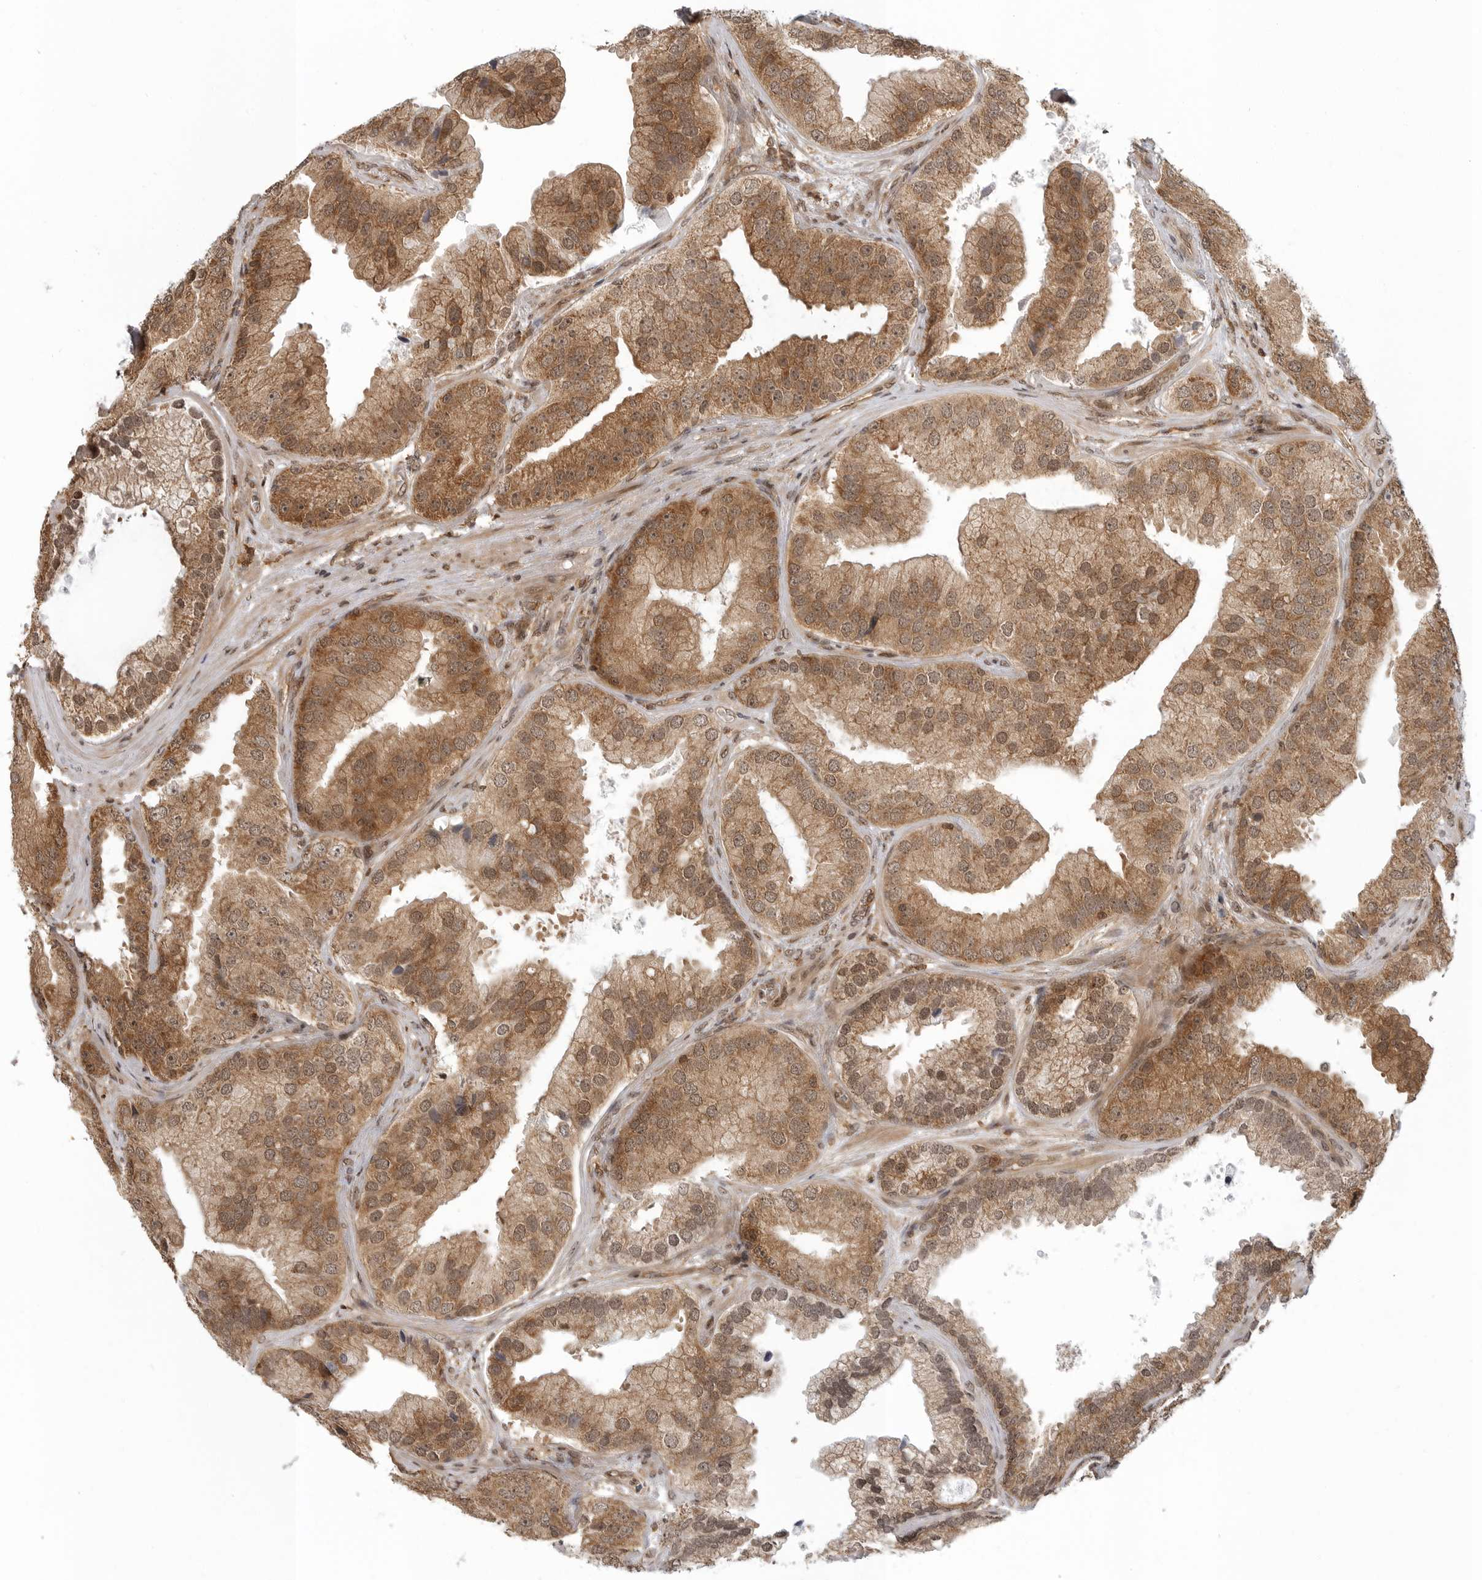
{"staining": {"intensity": "moderate", "quantity": ">75%", "location": "cytoplasmic/membranous"}, "tissue": "prostate cancer", "cell_type": "Tumor cells", "image_type": "cancer", "snomed": [{"axis": "morphology", "description": "Adenocarcinoma, High grade"}, {"axis": "topography", "description": "Prostate"}], "caption": "Brown immunohistochemical staining in human prostate cancer exhibits moderate cytoplasmic/membranous positivity in approximately >75% of tumor cells.", "gene": "SZRD1", "patient": {"sex": "male", "age": 70}}